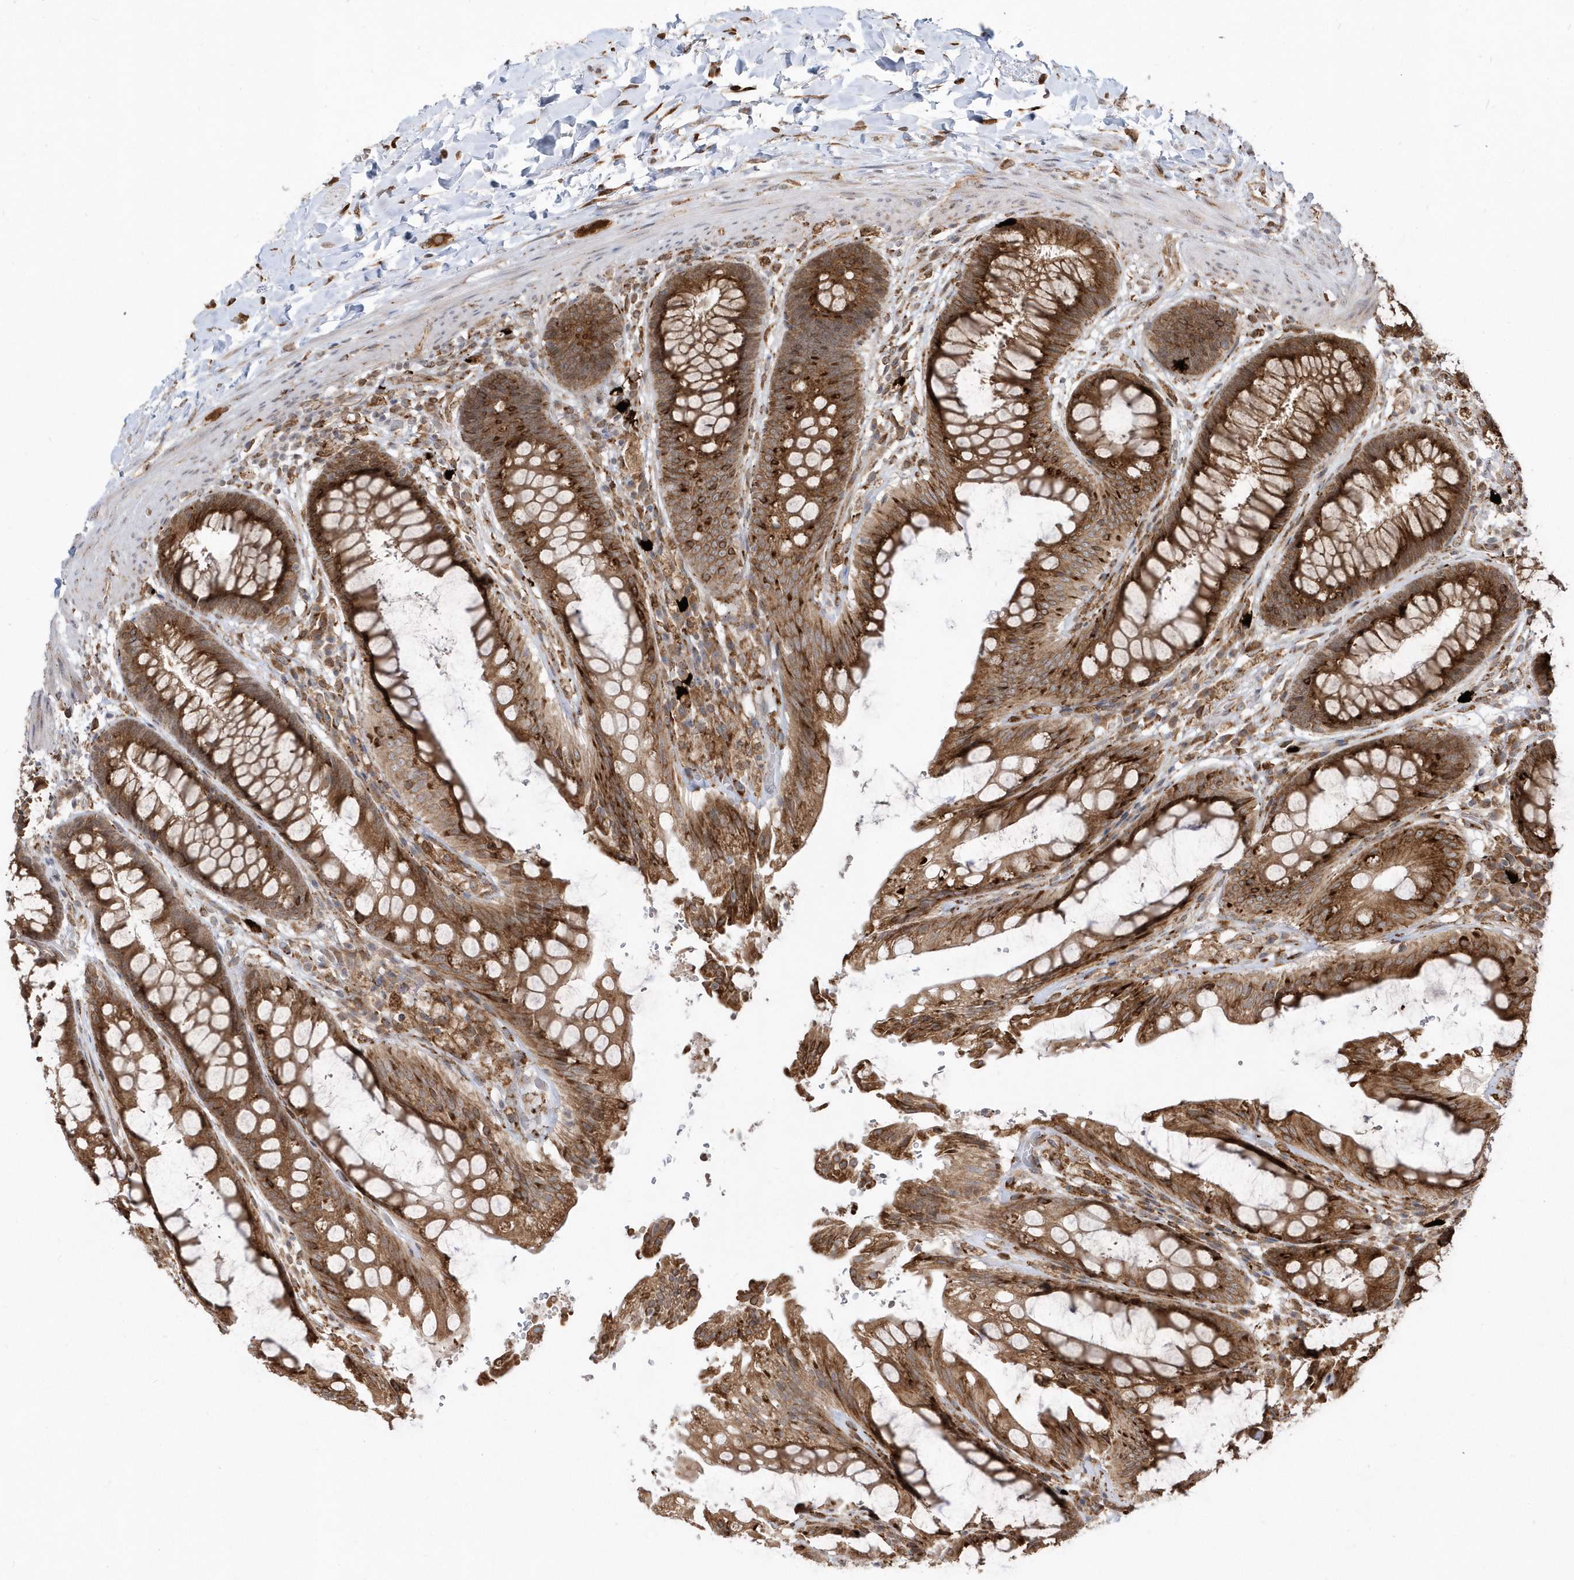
{"staining": {"intensity": "strong", "quantity": ">75%", "location": "cytoplasmic/membranous"}, "tissue": "rectum", "cell_type": "Glandular cells", "image_type": "normal", "snomed": [{"axis": "morphology", "description": "Normal tissue, NOS"}, {"axis": "topography", "description": "Rectum"}], "caption": "This micrograph shows benign rectum stained with immunohistochemistry (IHC) to label a protein in brown. The cytoplasmic/membranous of glandular cells show strong positivity for the protein. Nuclei are counter-stained blue.", "gene": "EPC2", "patient": {"sex": "female", "age": 46}}